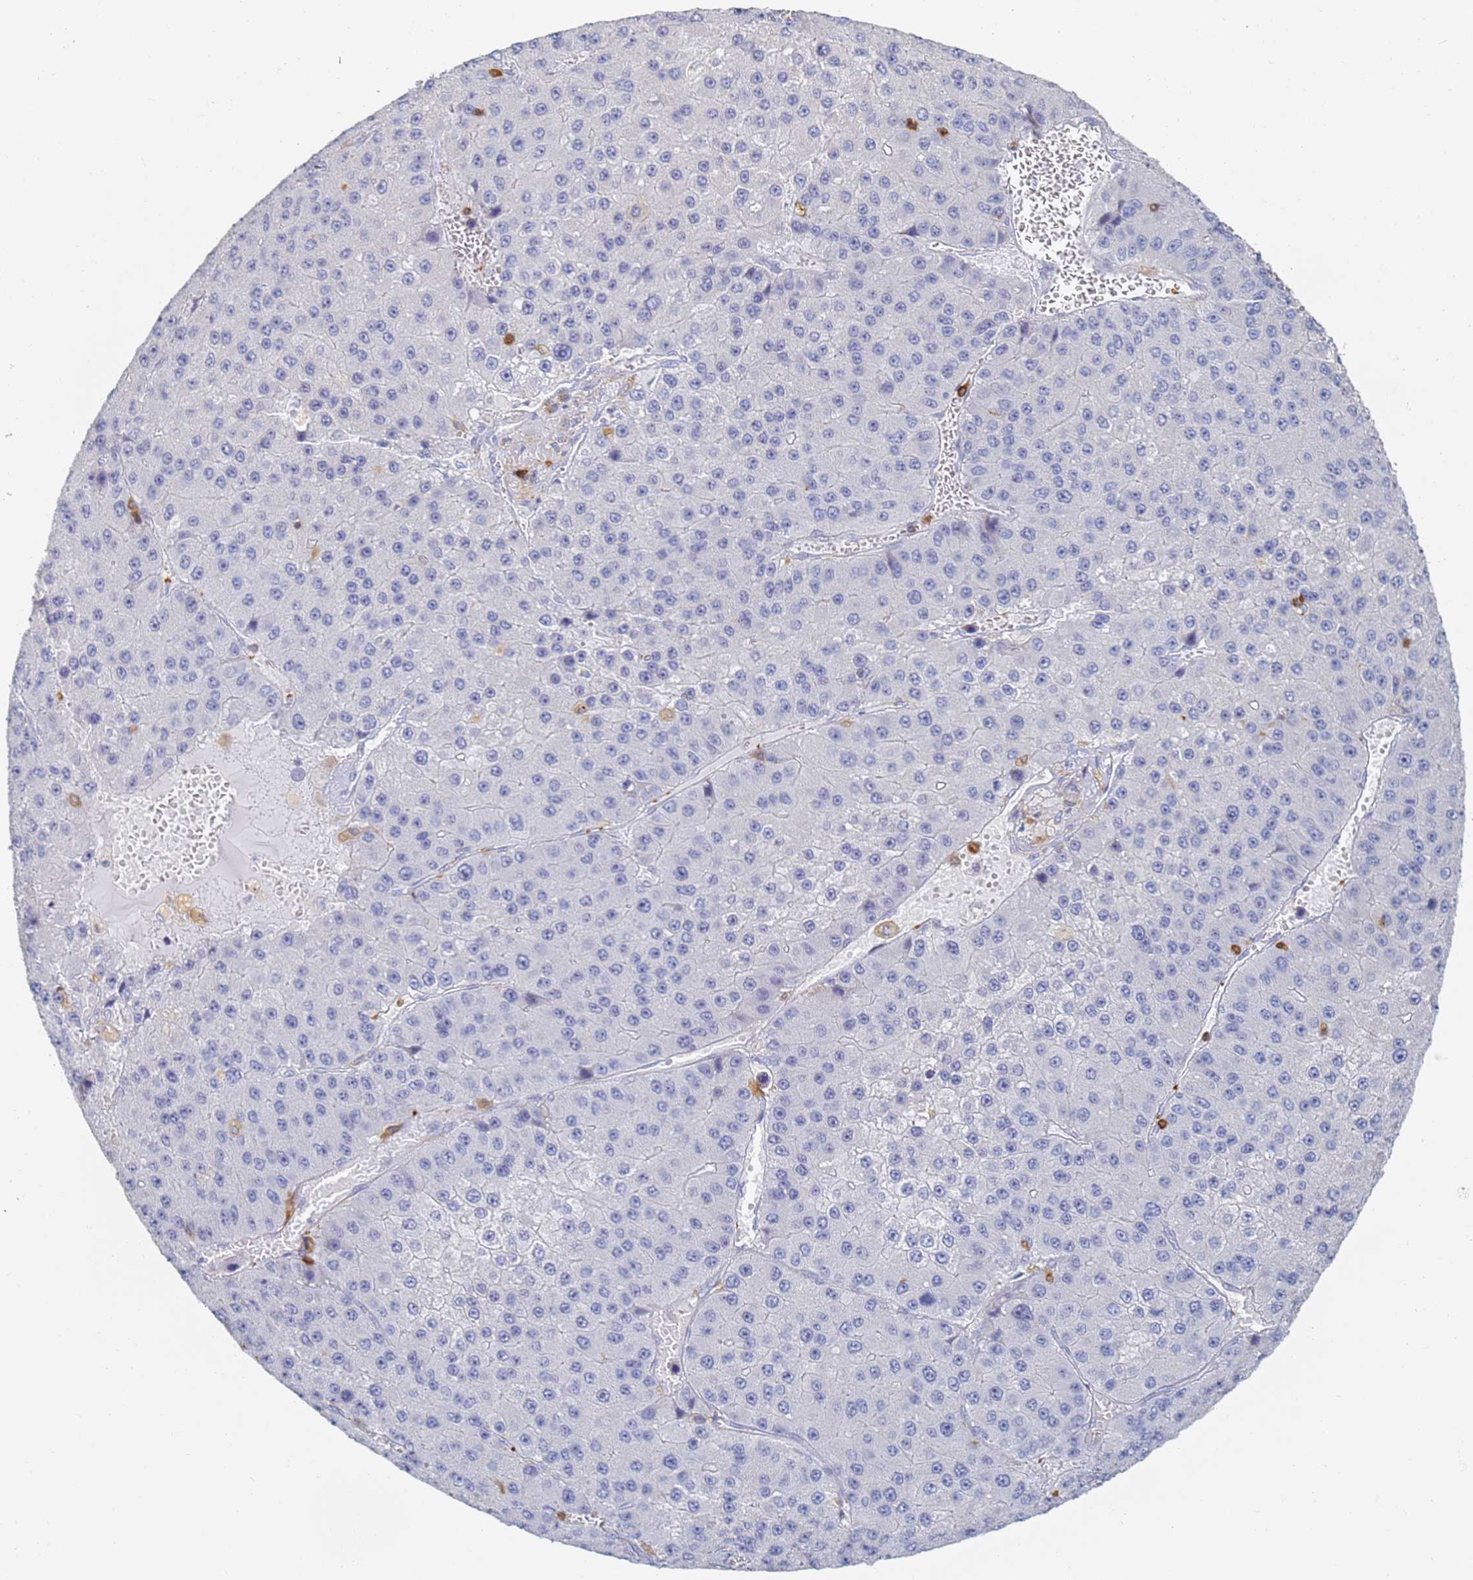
{"staining": {"intensity": "negative", "quantity": "none", "location": "none"}, "tissue": "liver cancer", "cell_type": "Tumor cells", "image_type": "cancer", "snomed": [{"axis": "morphology", "description": "Carcinoma, Hepatocellular, NOS"}, {"axis": "topography", "description": "Liver"}], "caption": "IHC photomicrograph of neoplastic tissue: liver cancer stained with DAB (3,3'-diaminobenzidine) reveals no significant protein expression in tumor cells. Nuclei are stained in blue.", "gene": "BIN2", "patient": {"sex": "female", "age": 73}}